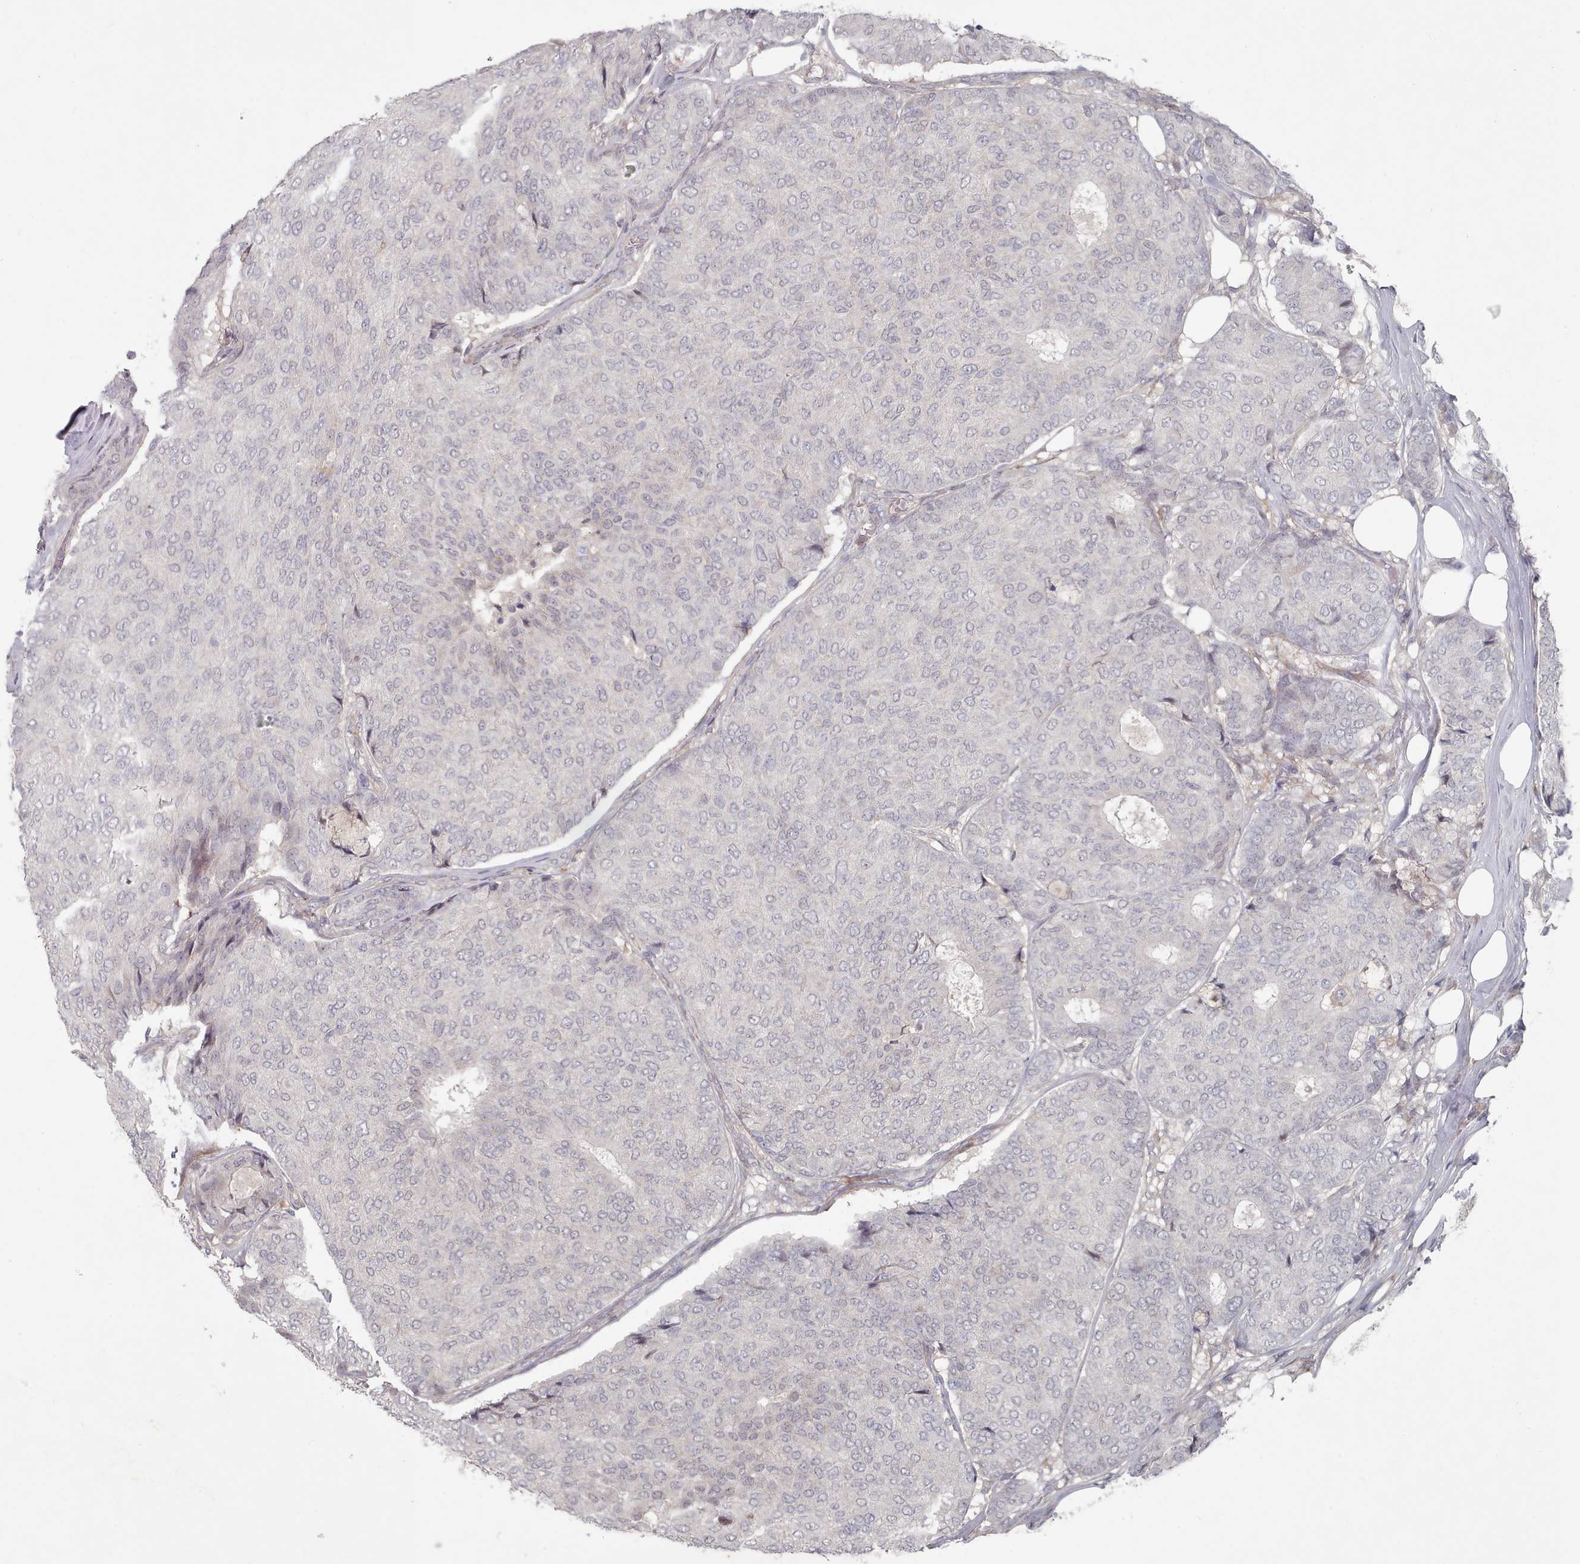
{"staining": {"intensity": "negative", "quantity": "none", "location": "none"}, "tissue": "breast cancer", "cell_type": "Tumor cells", "image_type": "cancer", "snomed": [{"axis": "morphology", "description": "Duct carcinoma"}, {"axis": "topography", "description": "Breast"}], "caption": "This micrograph is of breast infiltrating ductal carcinoma stained with immunohistochemistry (IHC) to label a protein in brown with the nuclei are counter-stained blue. There is no expression in tumor cells.", "gene": "COL8A2", "patient": {"sex": "female", "age": 75}}